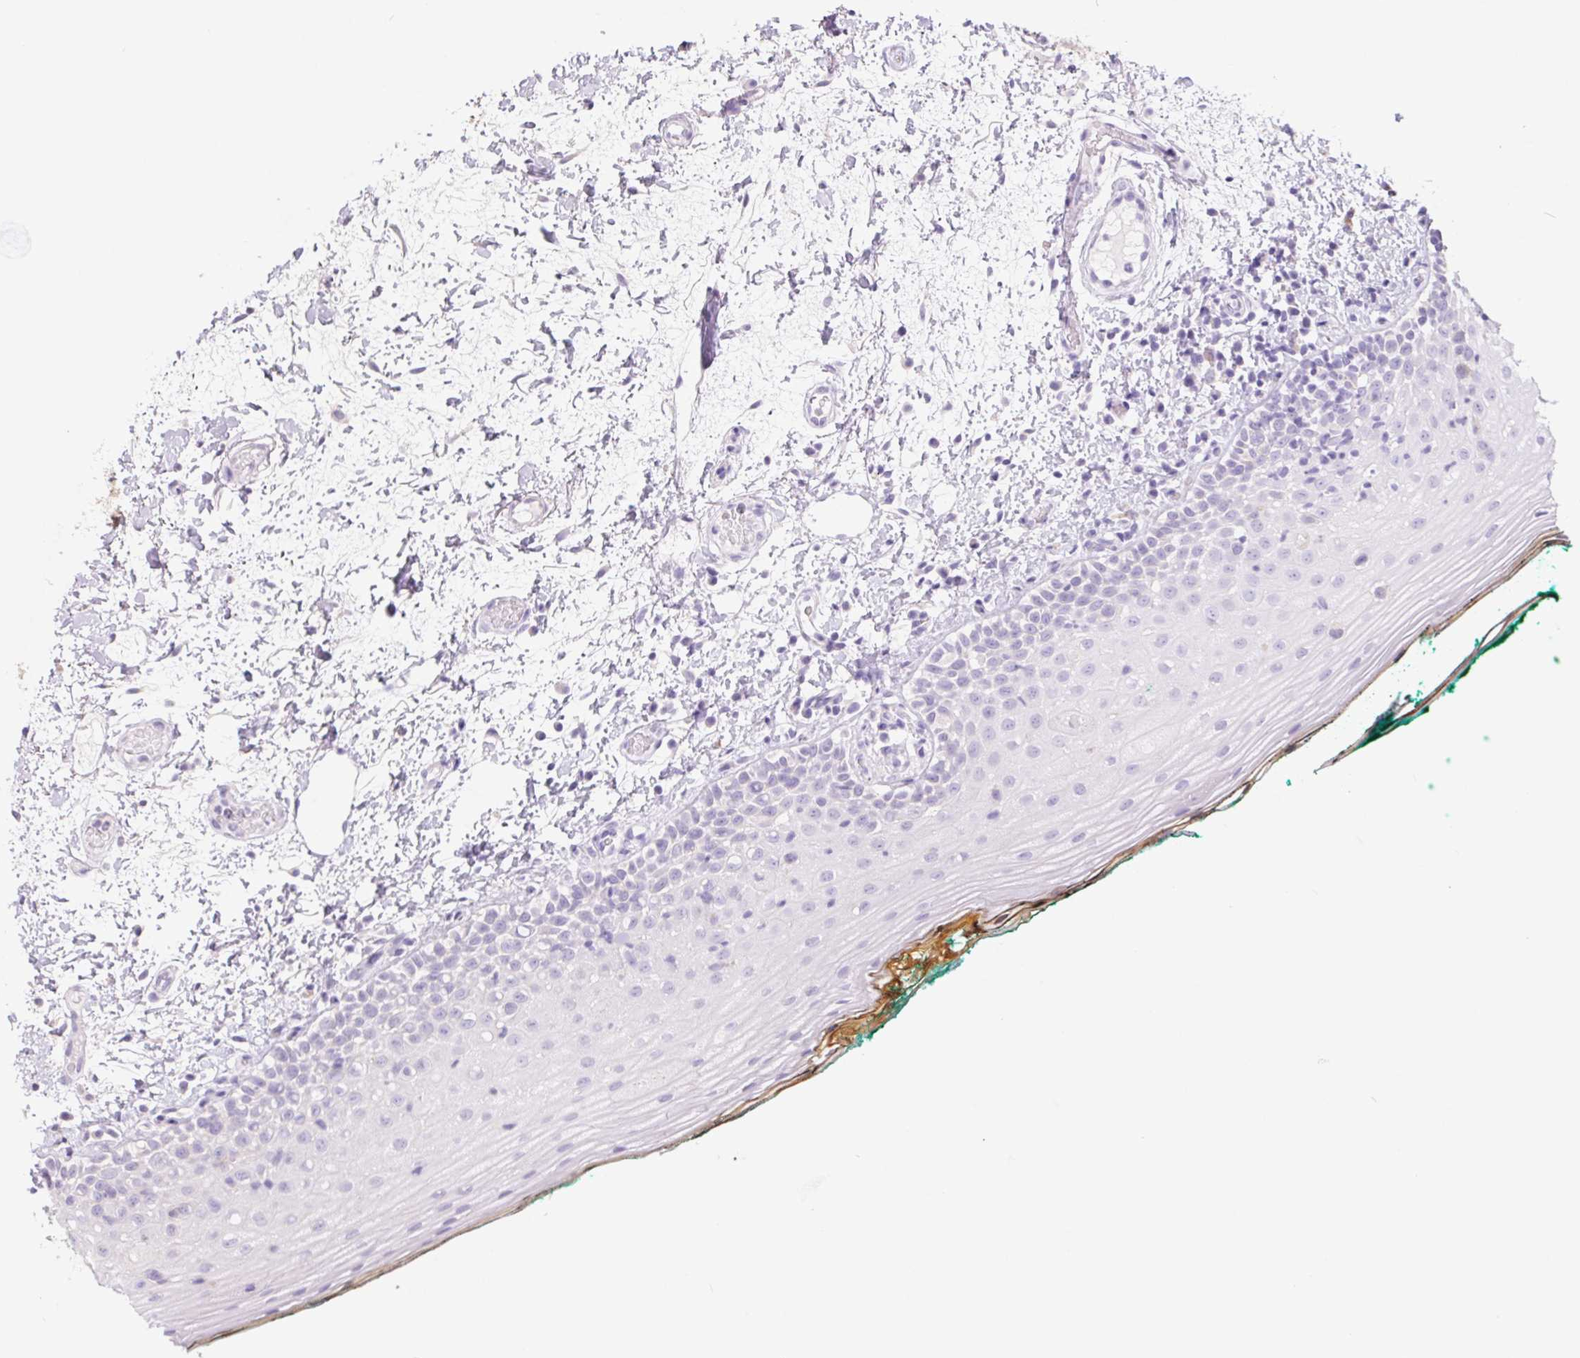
{"staining": {"intensity": "negative", "quantity": "none", "location": "none"}, "tissue": "oral mucosa", "cell_type": "Squamous epithelial cells", "image_type": "normal", "snomed": [{"axis": "morphology", "description": "Normal tissue, NOS"}, {"axis": "topography", "description": "Oral tissue"}], "caption": "Protein analysis of benign oral mucosa demonstrates no significant expression in squamous epithelial cells. The staining is performed using DAB brown chromogen with nuclei counter-stained in using hematoxylin.", "gene": "GRM2", "patient": {"sex": "female", "age": 83}}